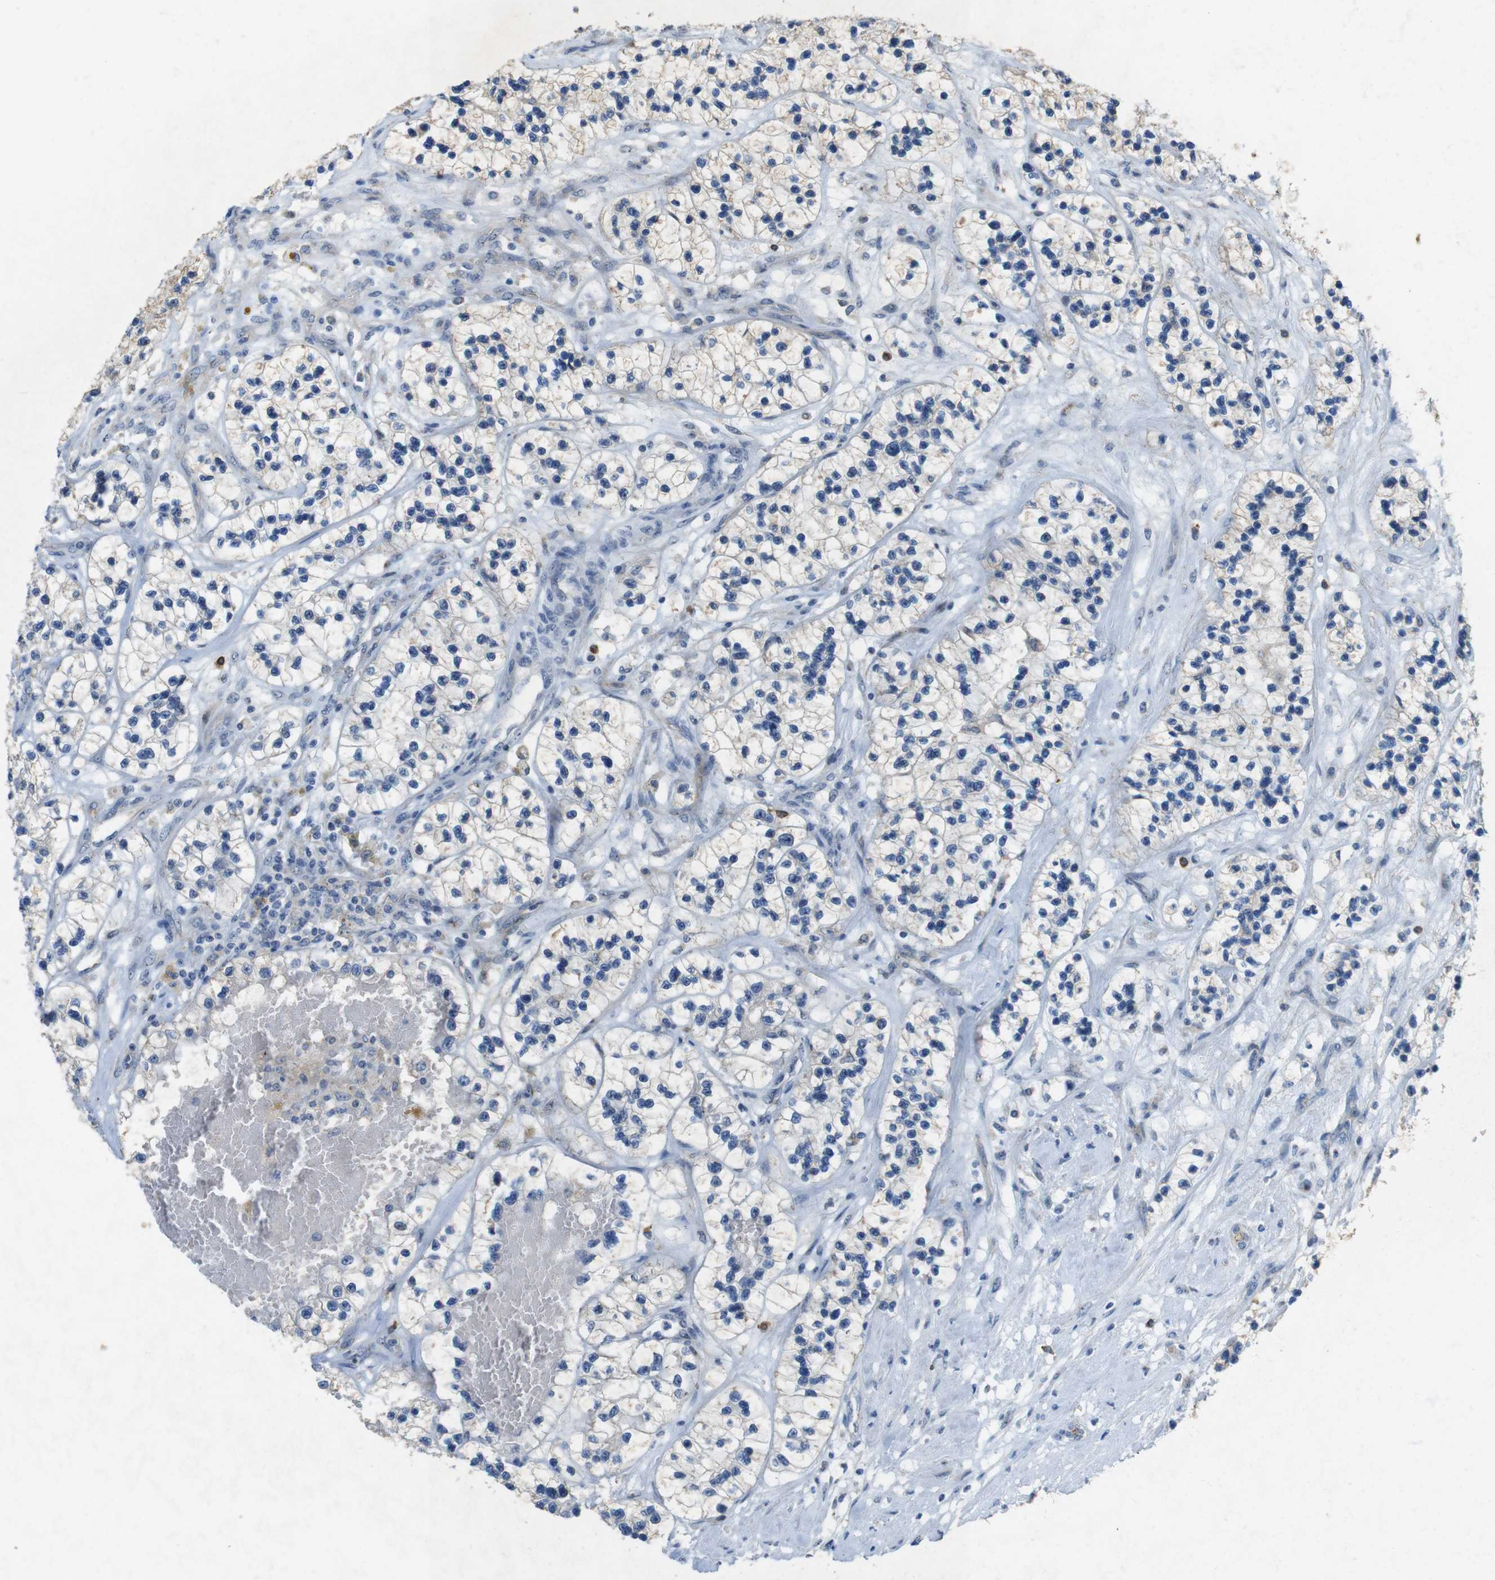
{"staining": {"intensity": "negative", "quantity": "none", "location": "none"}, "tissue": "renal cancer", "cell_type": "Tumor cells", "image_type": "cancer", "snomed": [{"axis": "morphology", "description": "Adenocarcinoma, NOS"}, {"axis": "topography", "description": "Kidney"}], "caption": "Tumor cells are negative for brown protein staining in renal cancer (adenocarcinoma).", "gene": "TJP3", "patient": {"sex": "female", "age": 57}}